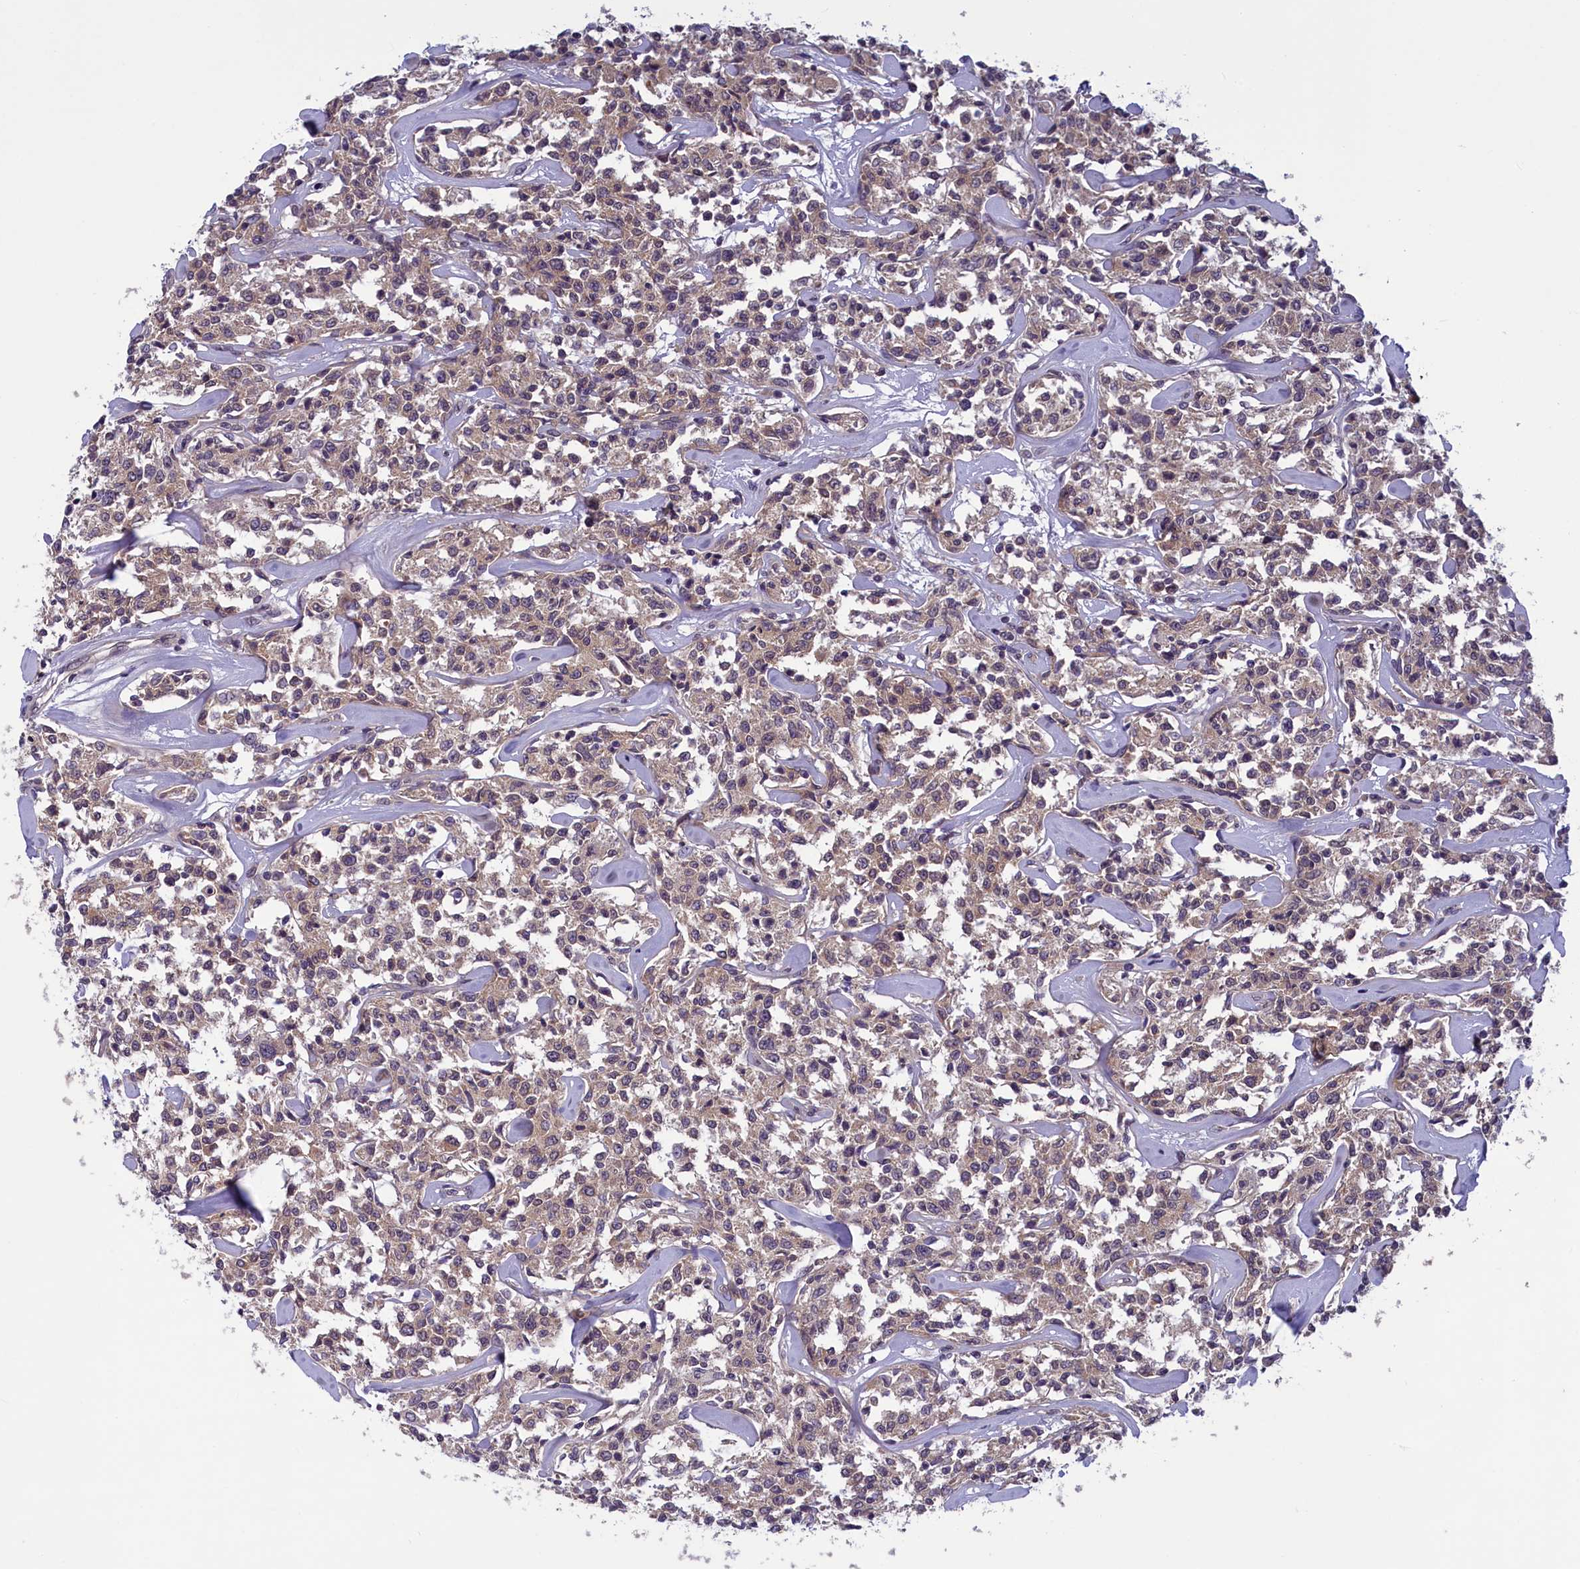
{"staining": {"intensity": "moderate", "quantity": ">75%", "location": "cytoplasmic/membranous"}, "tissue": "lymphoma", "cell_type": "Tumor cells", "image_type": "cancer", "snomed": [{"axis": "morphology", "description": "Malignant lymphoma, non-Hodgkin's type, Low grade"}, {"axis": "topography", "description": "Small intestine"}], "caption": "Brown immunohistochemical staining in malignant lymphoma, non-Hodgkin's type (low-grade) demonstrates moderate cytoplasmic/membranous staining in approximately >75% of tumor cells.", "gene": "NUBP1", "patient": {"sex": "female", "age": 59}}